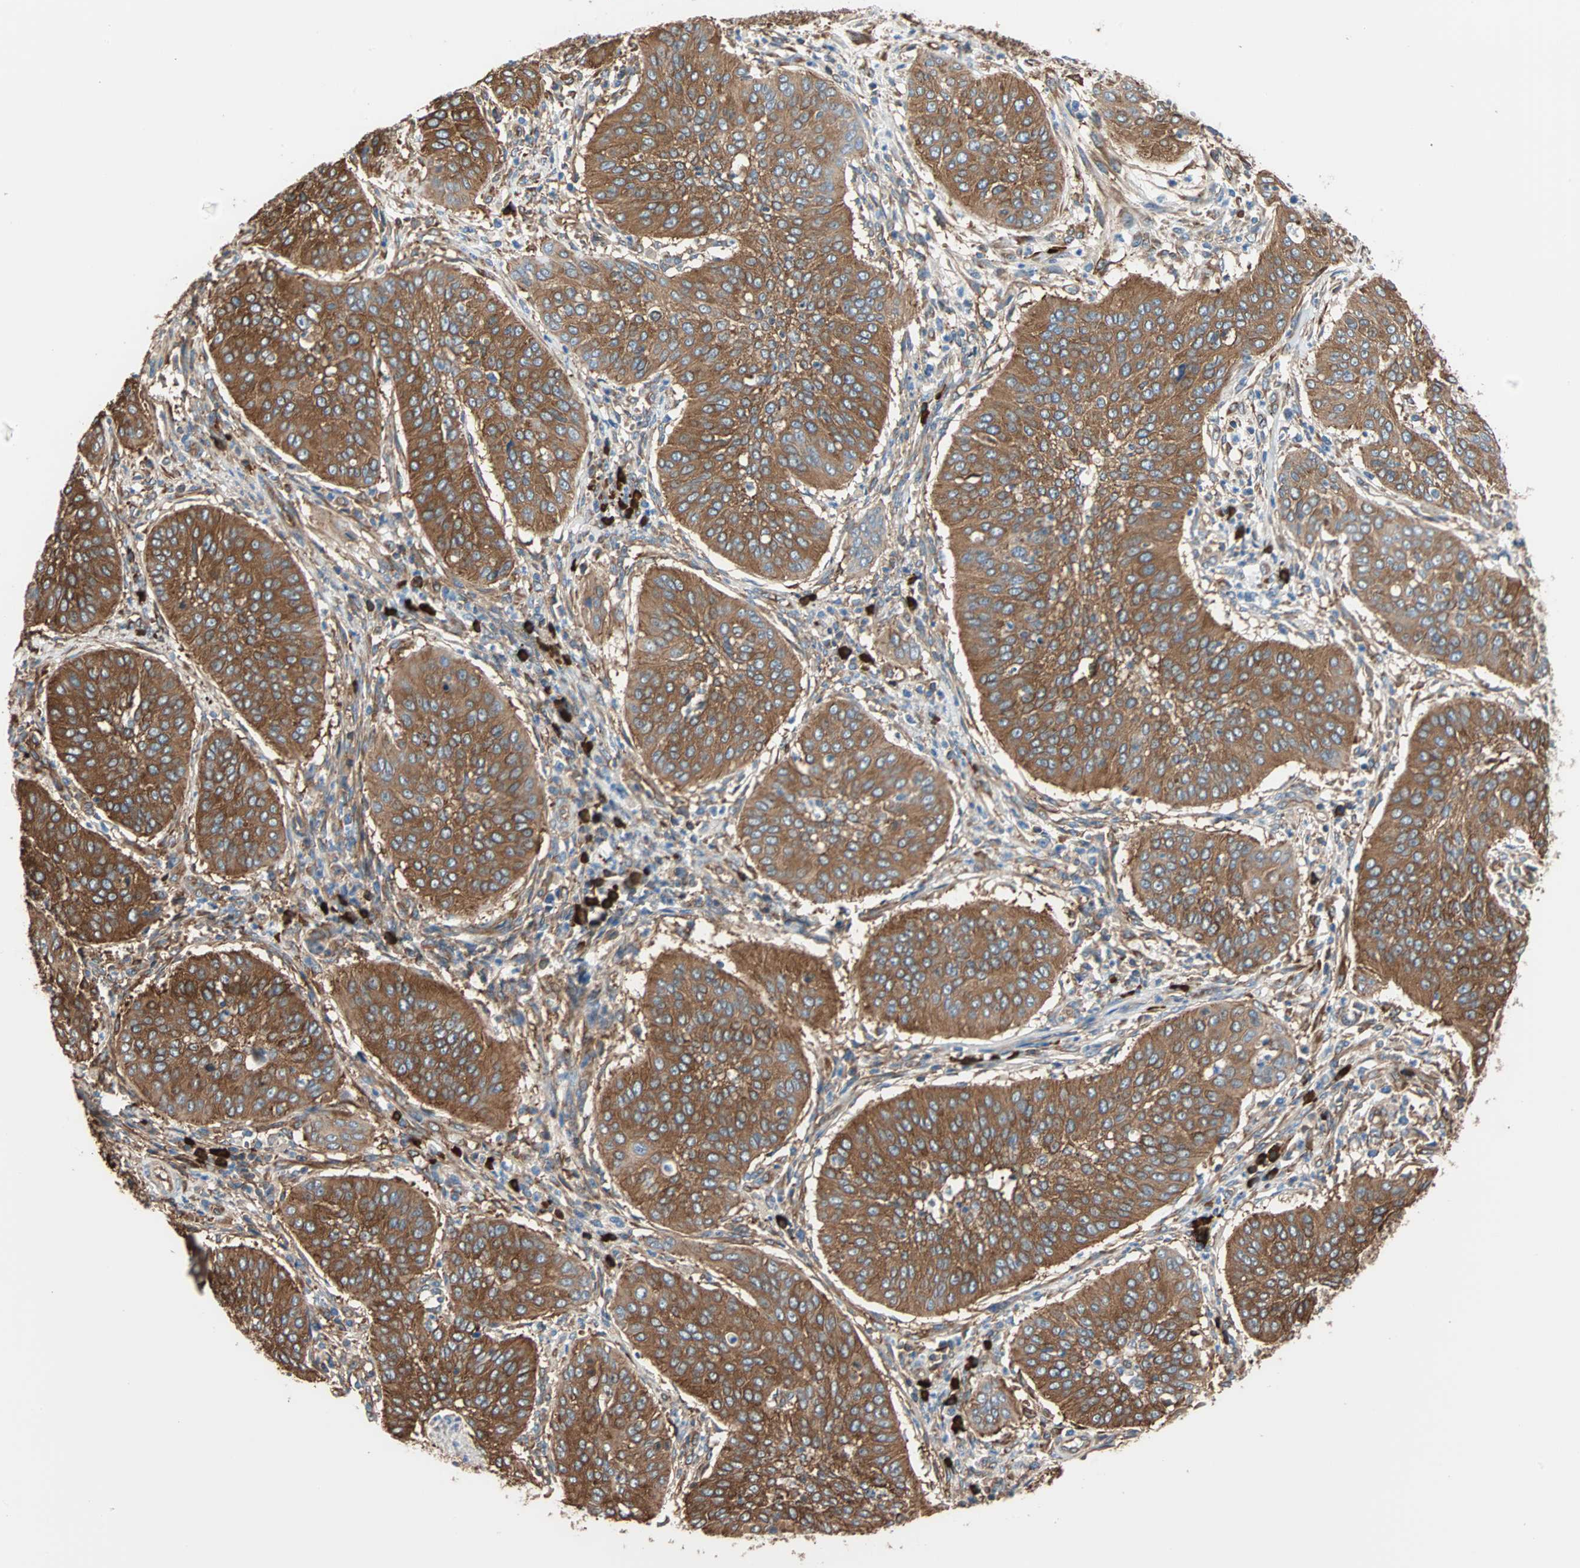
{"staining": {"intensity": "strong", "quantity": ">75%", "location": "cytoplasmic/membranous"}, "tissue": "cervical cancer", "cell_type": "Tumor cells", "image_type": "cancer", "snomed": [{"axis": "morphology", "description": "Normal tissue, NOS"}, {"axis": "morphology", "description": "Squamous cell carcinoma, NOS"}, {"axis": "topography", "description": "Cervix"}], "caption": "Brown immunohistochemical staining in human cervical cancer reveals strong cytoplasmic/membranous staining in about >75% of tumor cells. The staining was performed using DAB to visualize the protein expression in brown, while the nuclei were stained in blue with hematoxylin (Magnification: 20x).", "gene": "EEF2", "patient": {"sex": "female", "age": 39}}